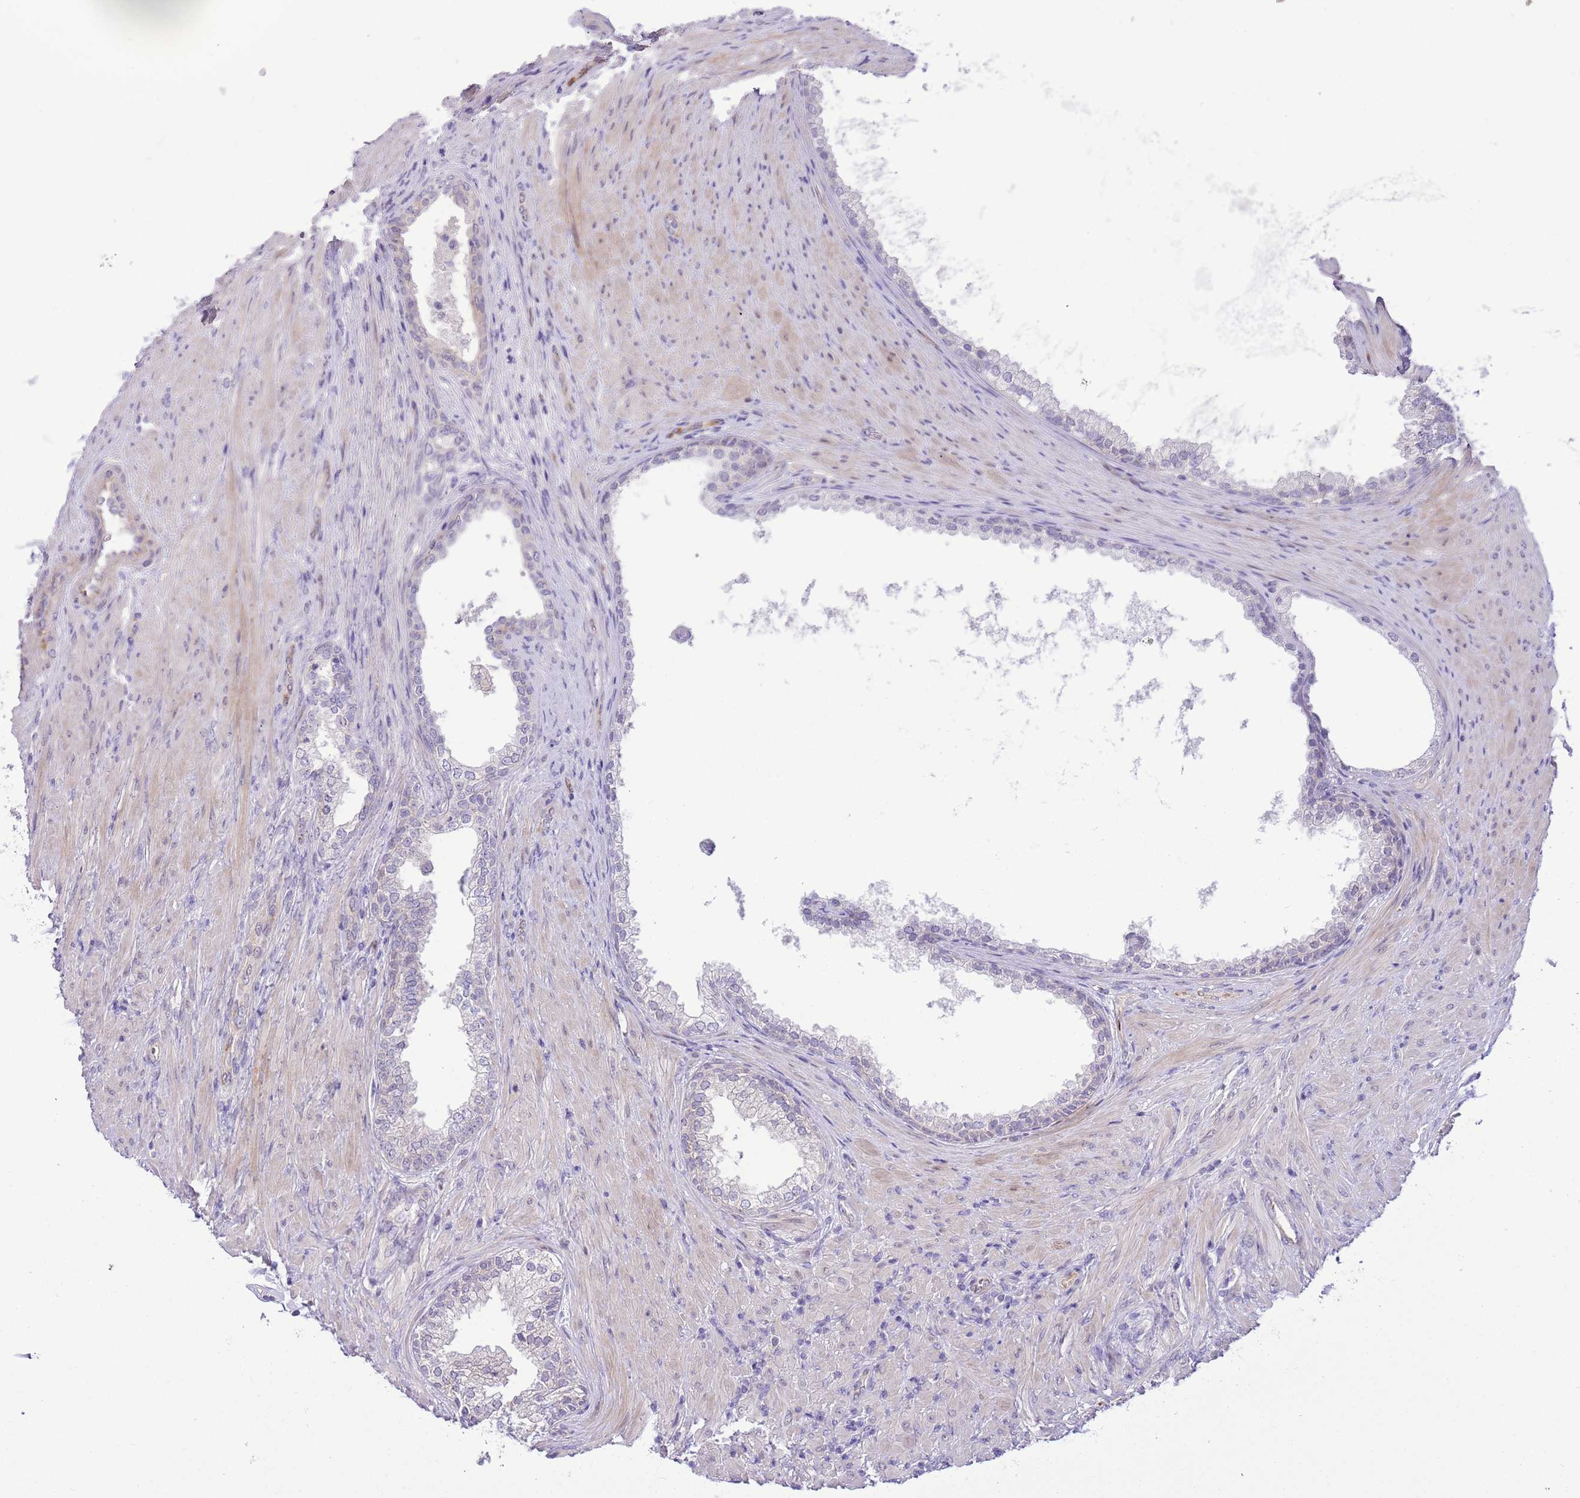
{"staining": {"intensity": "negative", "quantity": "none", "location": "none"}, "tissue": "prostate", "cell_type": "Glandular cells", "image_type": "normal", "snomed": [{"axis": "morphology", "description": "Normal tissue, NOS"}, {"axis": "topography", "description": "Prostate"}], "caption": "Photomicrograph shows no significant protein expression in glandular cells of unremarkable prostate.", "gene": "FBRSL1", "patient": {"sex": "male", "age": 76}}